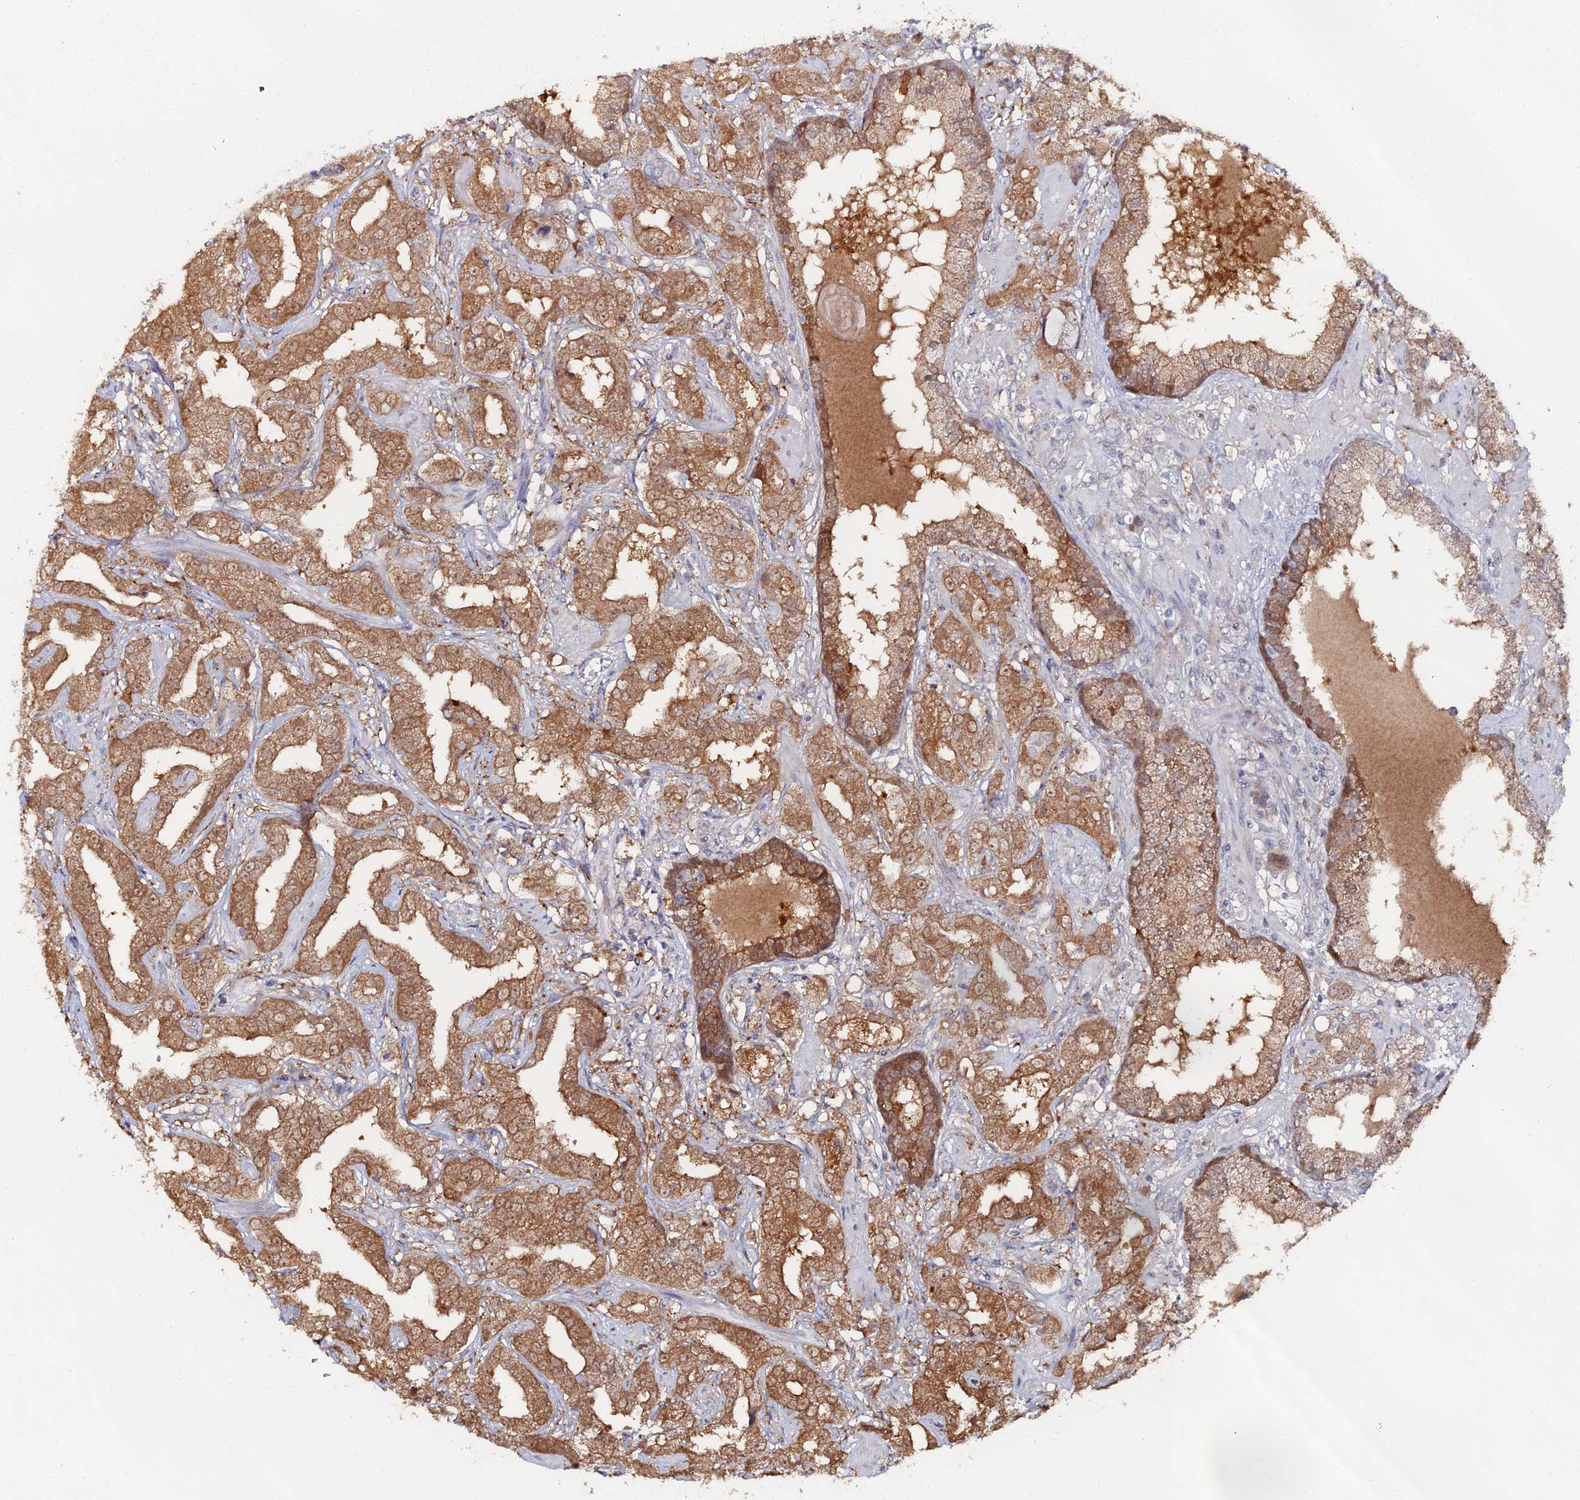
{"staining": {"intensity": "moderate", "quantity": ">75%", "location": "cytoplasmic/membranous"}, "tissue": "prostate cancer", "cell_type": "Tumor cells", "image_type": "cancer", "snomed": [{"axis": "morphology", "description": "Adenocarcinoma, High grade"}, {"axis": "topography", "description": "Prostate"}], "caption": "There is medium levels of moderate cytoplasmic/membranous positivity in tumor cells of high-grade adenocarcinoma (prostate), as demonstrated by immunohistochemical staining (brown color).", "gene": "THAP4", "patient": {"sex": "male", "age": 63}}